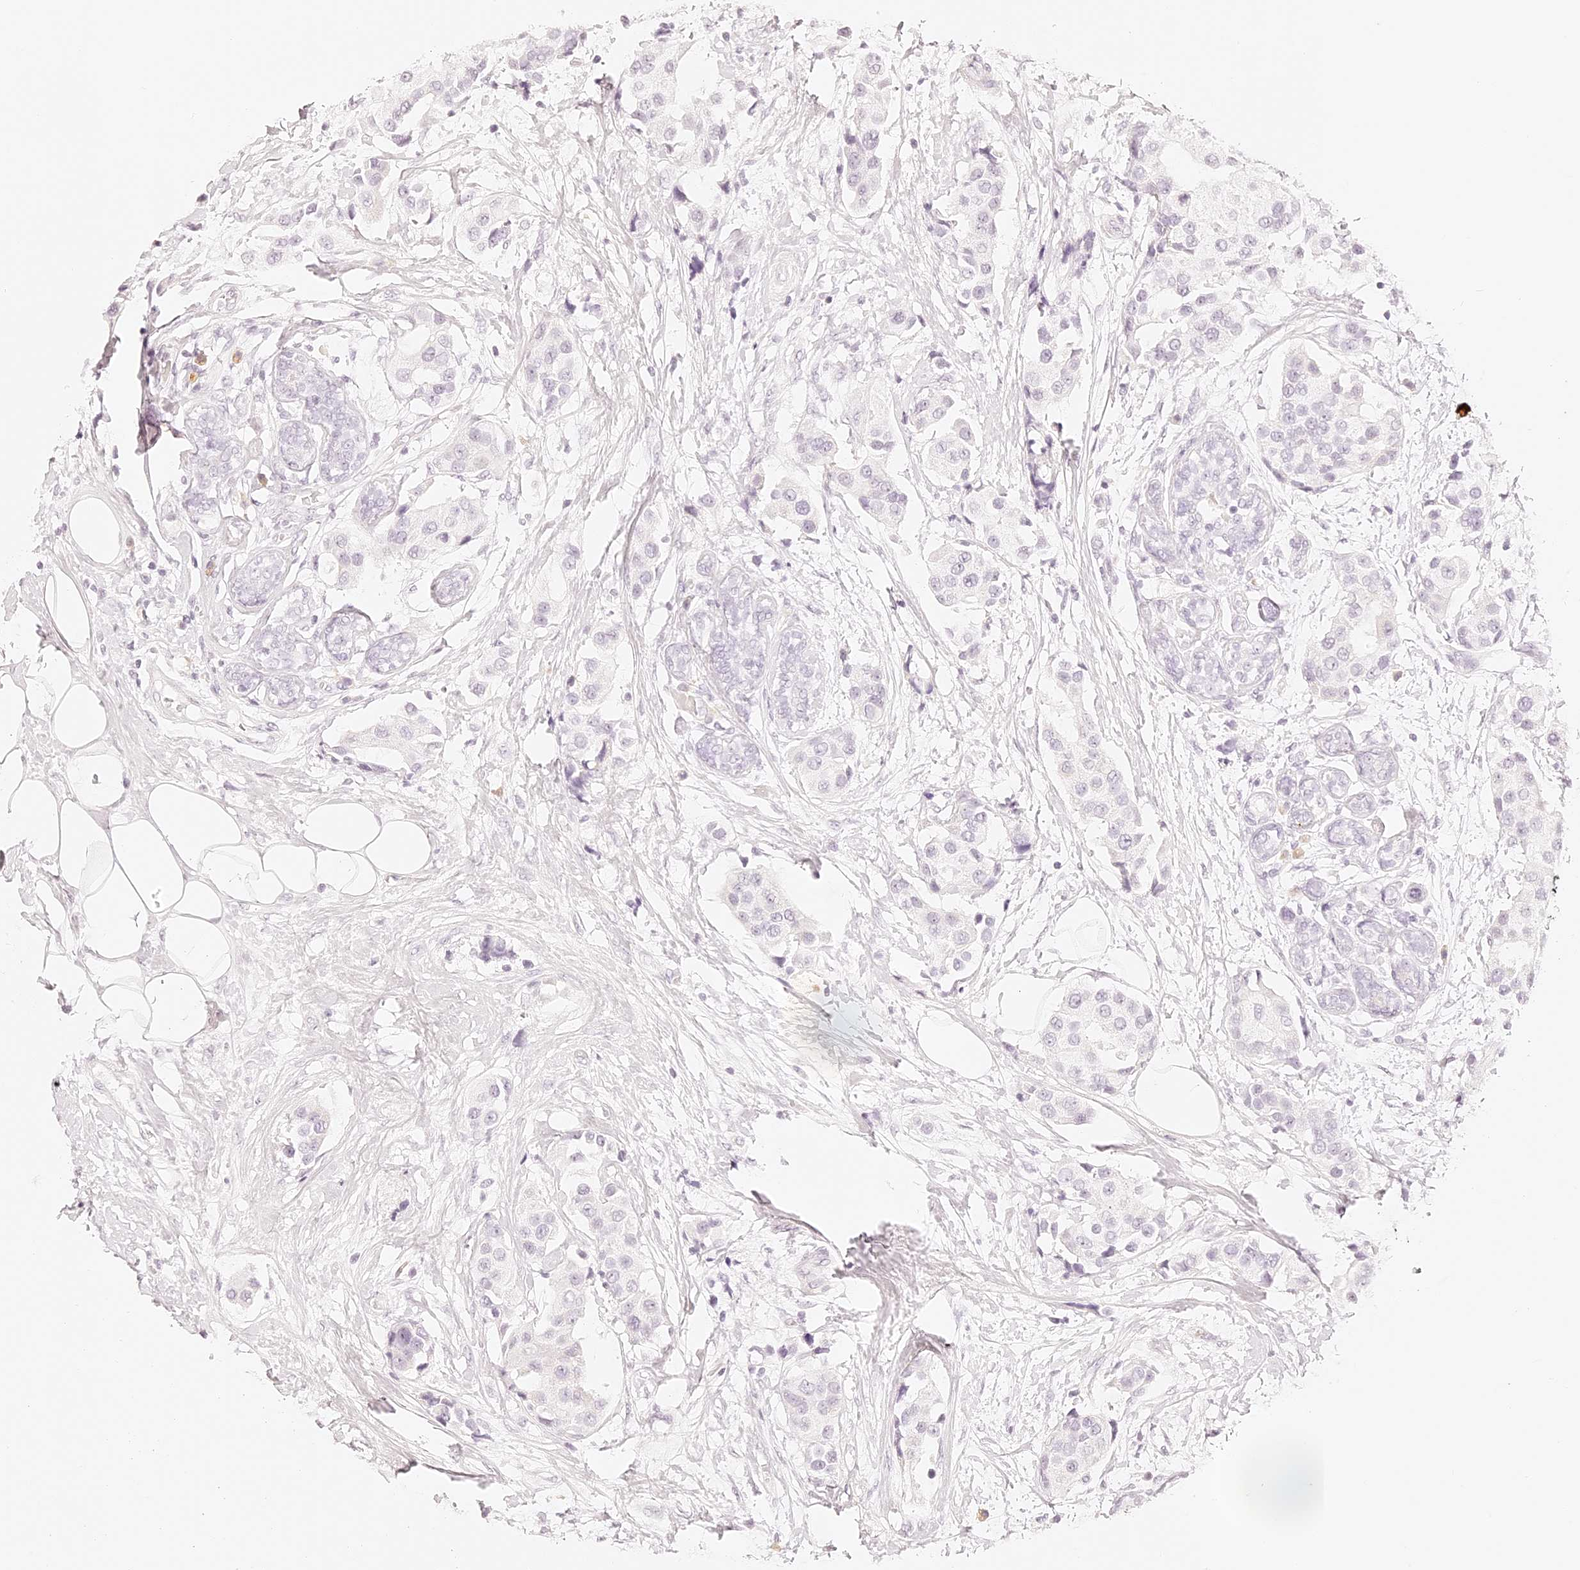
{"staining": {"intensity": "negative", "quantity": "none", "location": "none"}, "tissue": "breast cancer", "cell_type": "Tumor cells", "image_type": "cancer", "snomed": [{"axis": "morphology", "description": "Normal tissue, NOS"}, {"axis": "morphology", "description": "Duct carcinoma"}, {"axis": "topography", "description": "Breast"}], "caption": "A histopathology image of human breast cancer (invasive ductal carcinoma) is negative for staining in tumor cells. The staining is performed using DAB brown chromogen with nuclei counter-stained in using hematoxylin.", "gene": "TRIM45", "patient": {"sex": "female", "age": 39}}